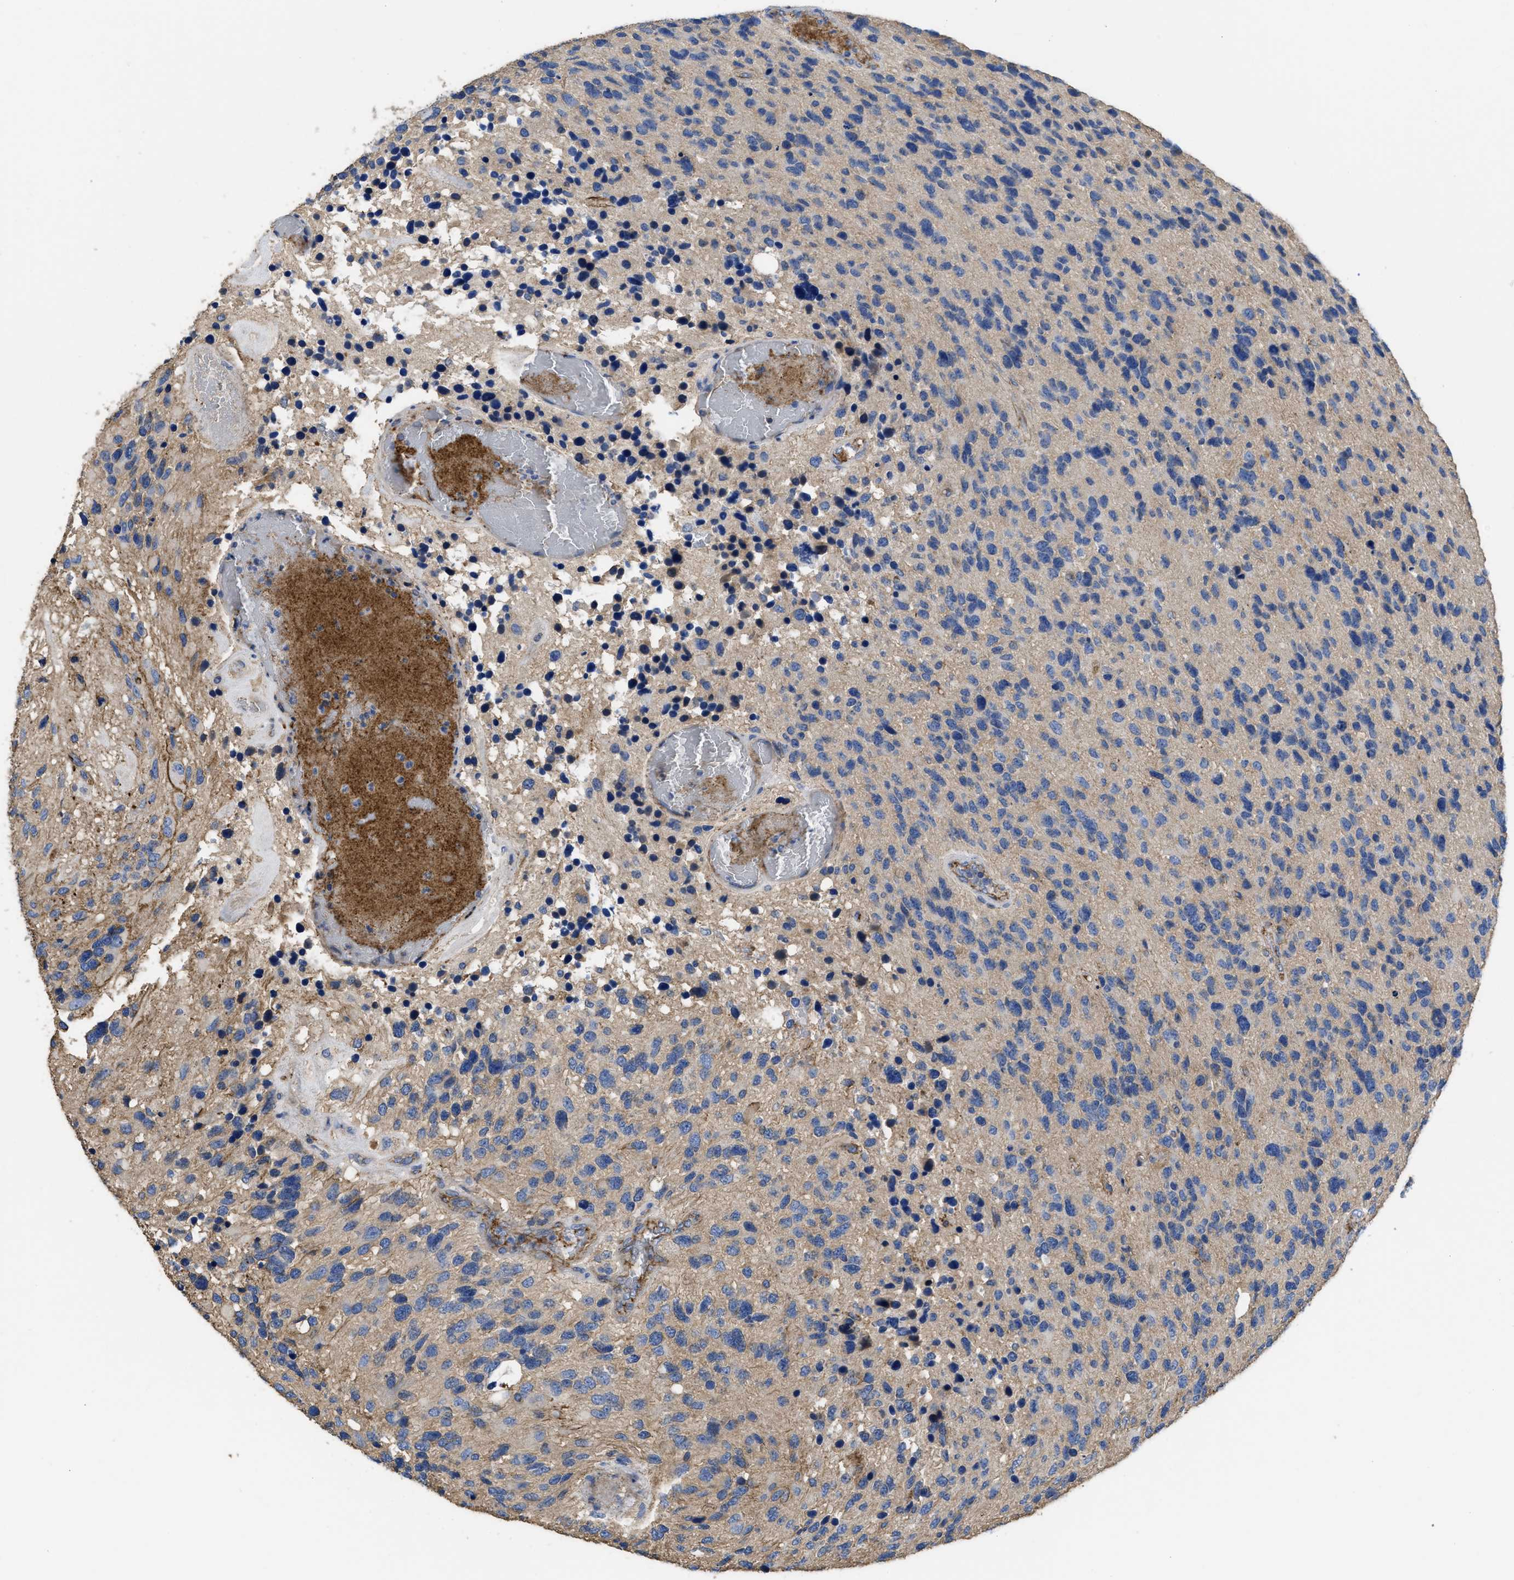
{"staining": {"intensity": "negative", "quantity": "none", "location": "none"}, "tissue": "glioma", "cell_type": "Tumor cells", "image_type": "cancer", "snomed": [{"axis": "morphology", "description": "Glioma, malignant, High grade"}, {"axis": "topography", "description": "Brain"}], "caption": "Micrograph shows no protein staining in tumor cells of glioma tissue.", "gene": "USP4", "patient": {"sex": "female", "age": 58}}